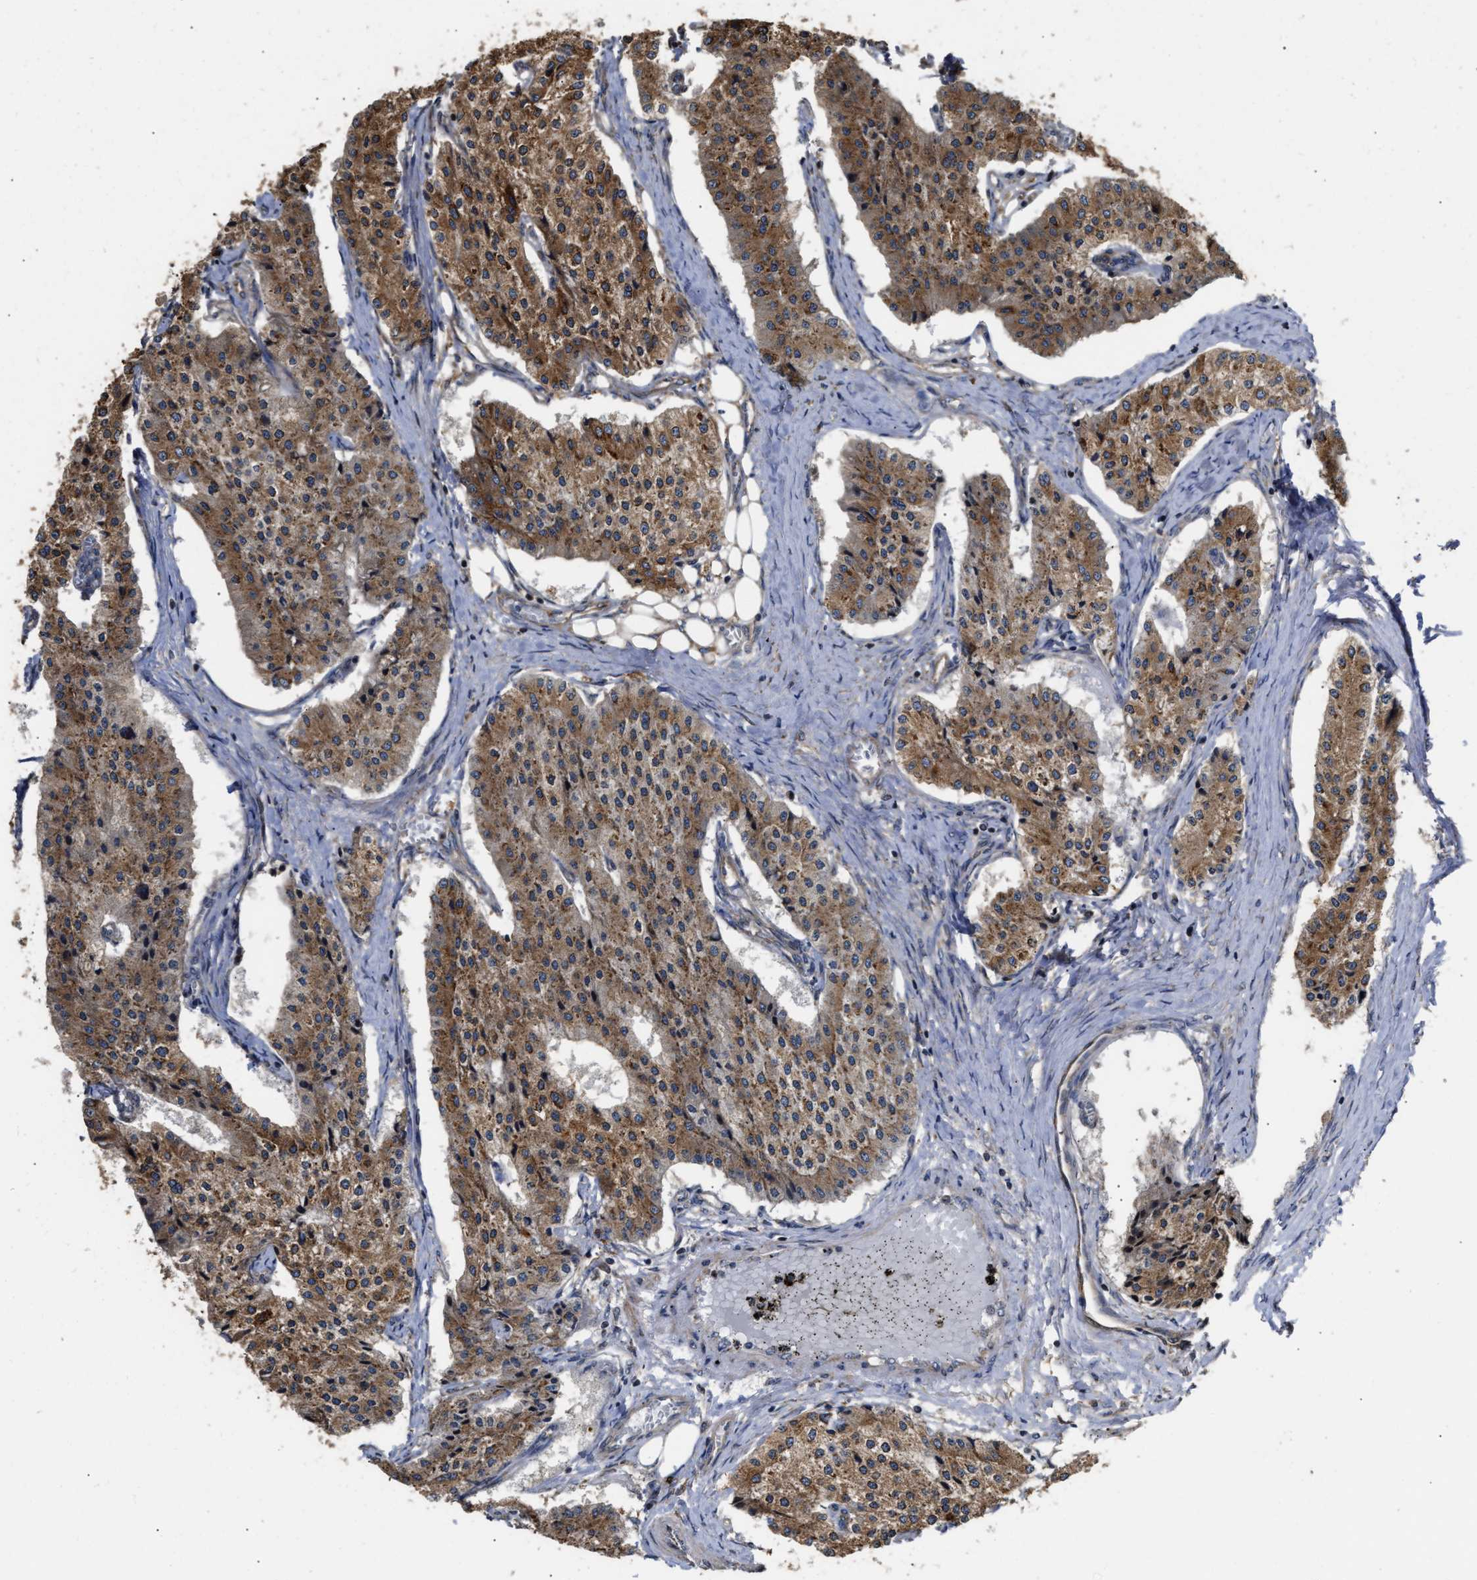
{"staining": {"intensity": "strong", "quantity": "25%-75%", "location": "cytoplasmic/membranous"}, "tissue": "carcinoid", "cell_type": "Tumor cells", "image_type": "cancer", "snomed": [{"axis": "morphology", "description": "Carcinoid, malignant, NOS"}, {"axis": "topography", "description": "Colon"}], "caption": "Human malignant carcinoid stained with a protein marker demonstrates strong staining in tumor cells.", "gene": "GOSR1", "patient": {"sex": "female", "age": 52}}